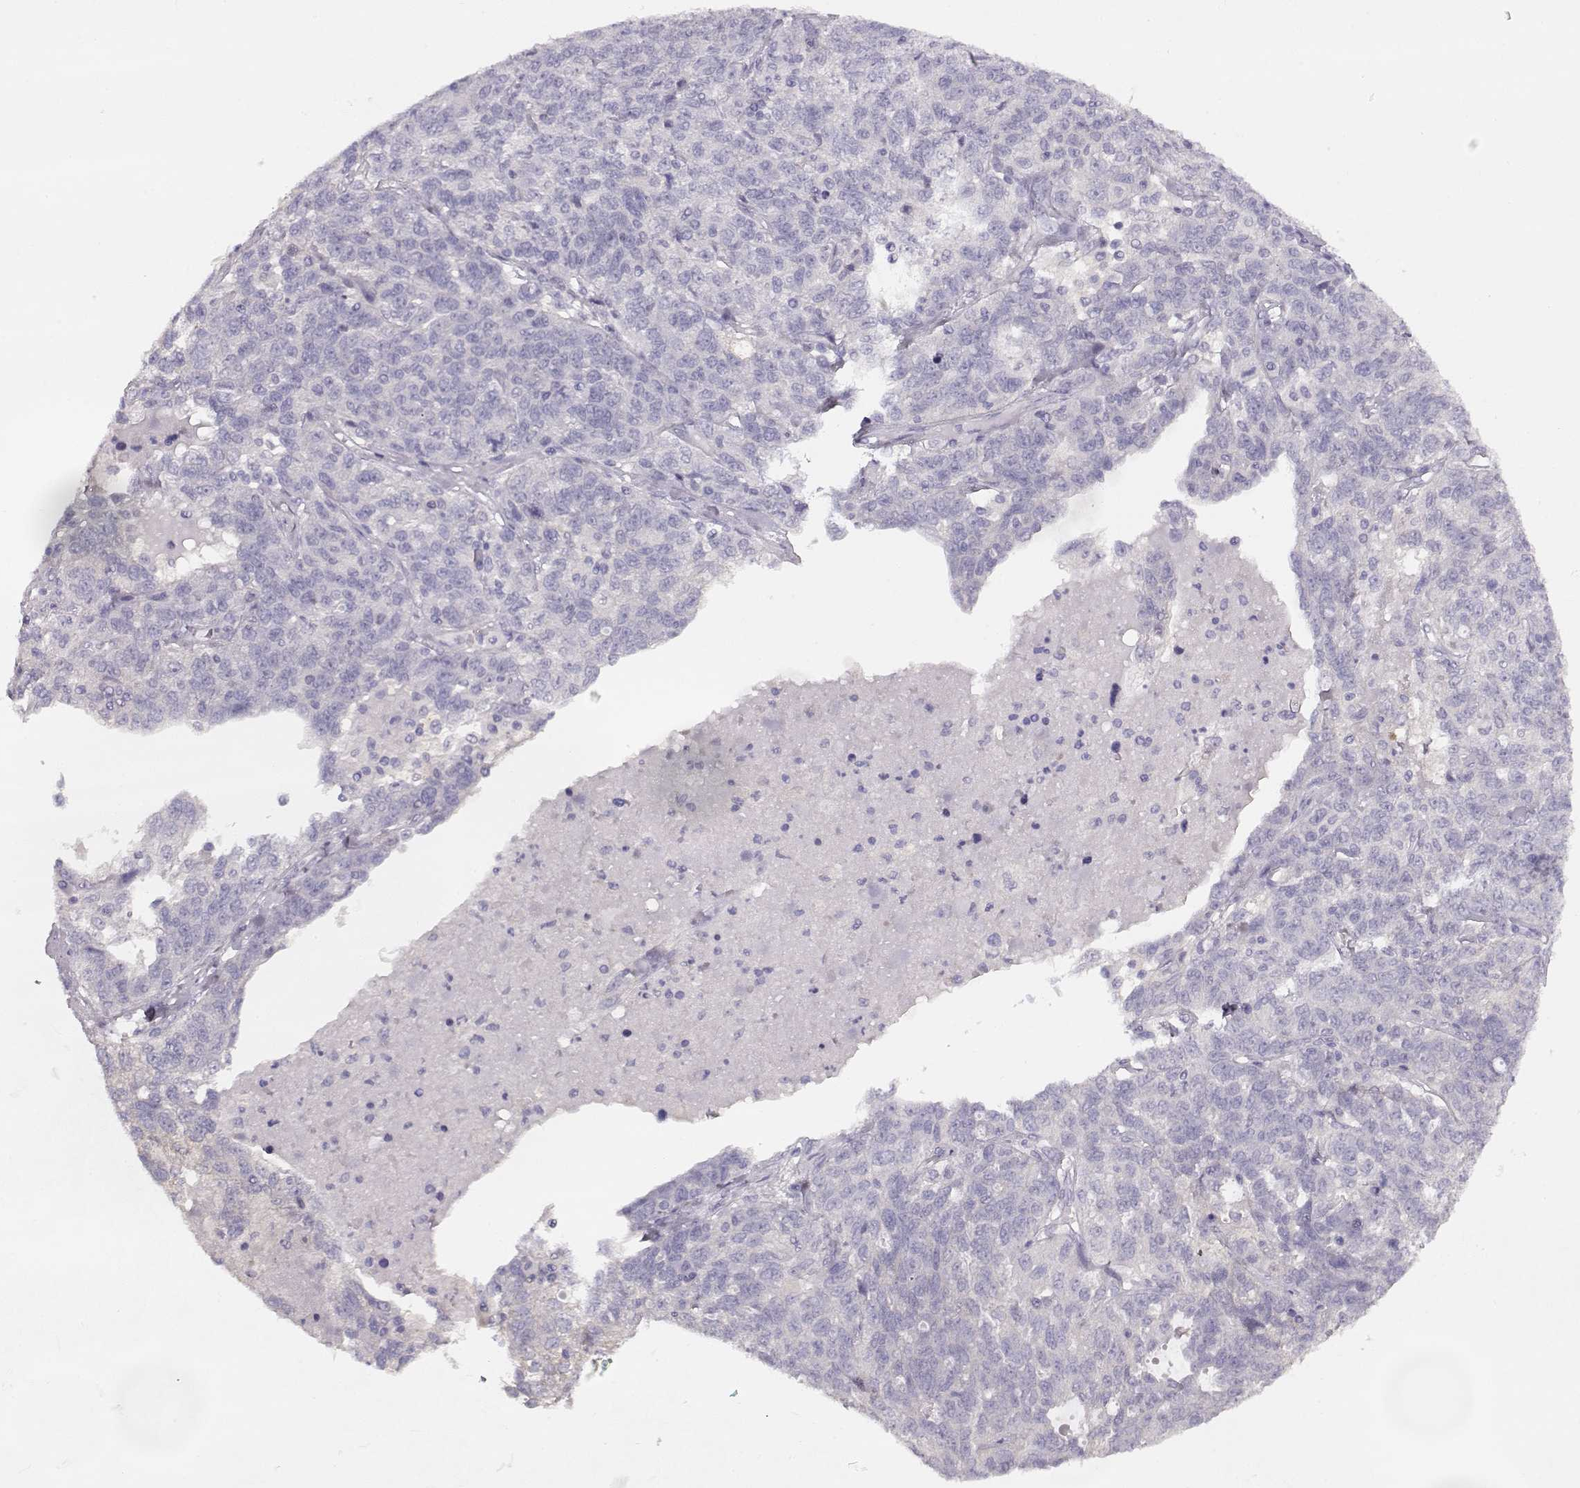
{"staining": {"intensity": "negative", "quantity": "none", "location": "none"}, "tissue": "ovarian cancer", "cell_type": "Tumor cells", "image_type": "cancer", "snomed": [{"axis": "morphology", "description": "Cystadenocarcinoma, serous, NOS"}, {"axis": "topography", "description": "Ovary"}], "caption": "IHC photomicrograph of ovarian cancer (serous cystadenocarcinoma) stained for a protein (brown), which displays no positivity in tumor cells.", "gene": "NDRG4", "patient": {"sex": "female", "age": 71}}